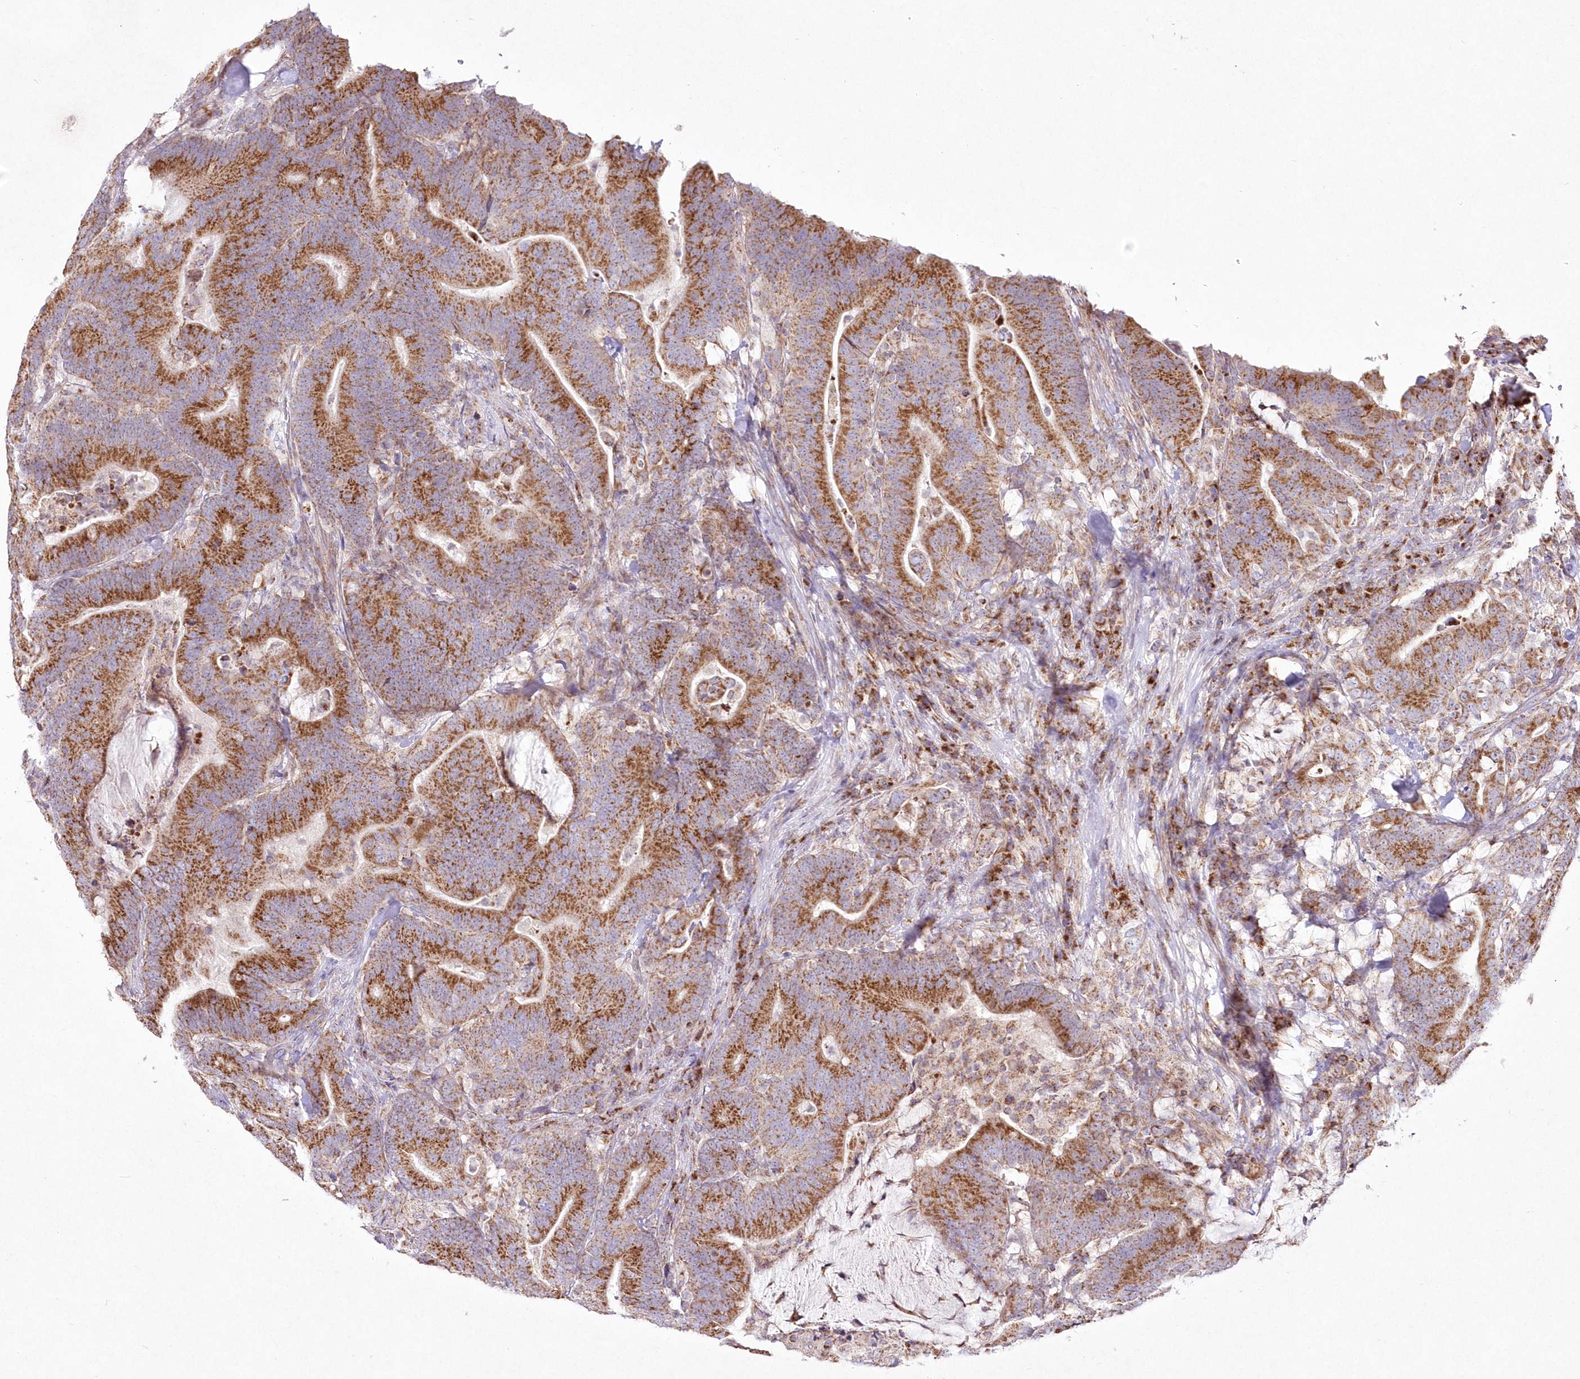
{"staining": {"intensity": "moderate", "quantity": ">75%", "location": "cytoplasmic/membranous"}, "tissue": "colorectal cancer", "cell_type": "Tumor cells", "image_type": "cancer", "snomed": [{"axis": "morphology", "description": "Adenocarcinoma, NOS"}, {"axis": "topography", "description": "Colon"}], "caption": "Colorectal cancer stained with immunohistochemistry (IHC) demonstrates moderate cytoplasmic/membranous staining in approximately >75% of tumor cells.", "gene": "DNA2", "patient": {"sex": "female", "age": 66}}